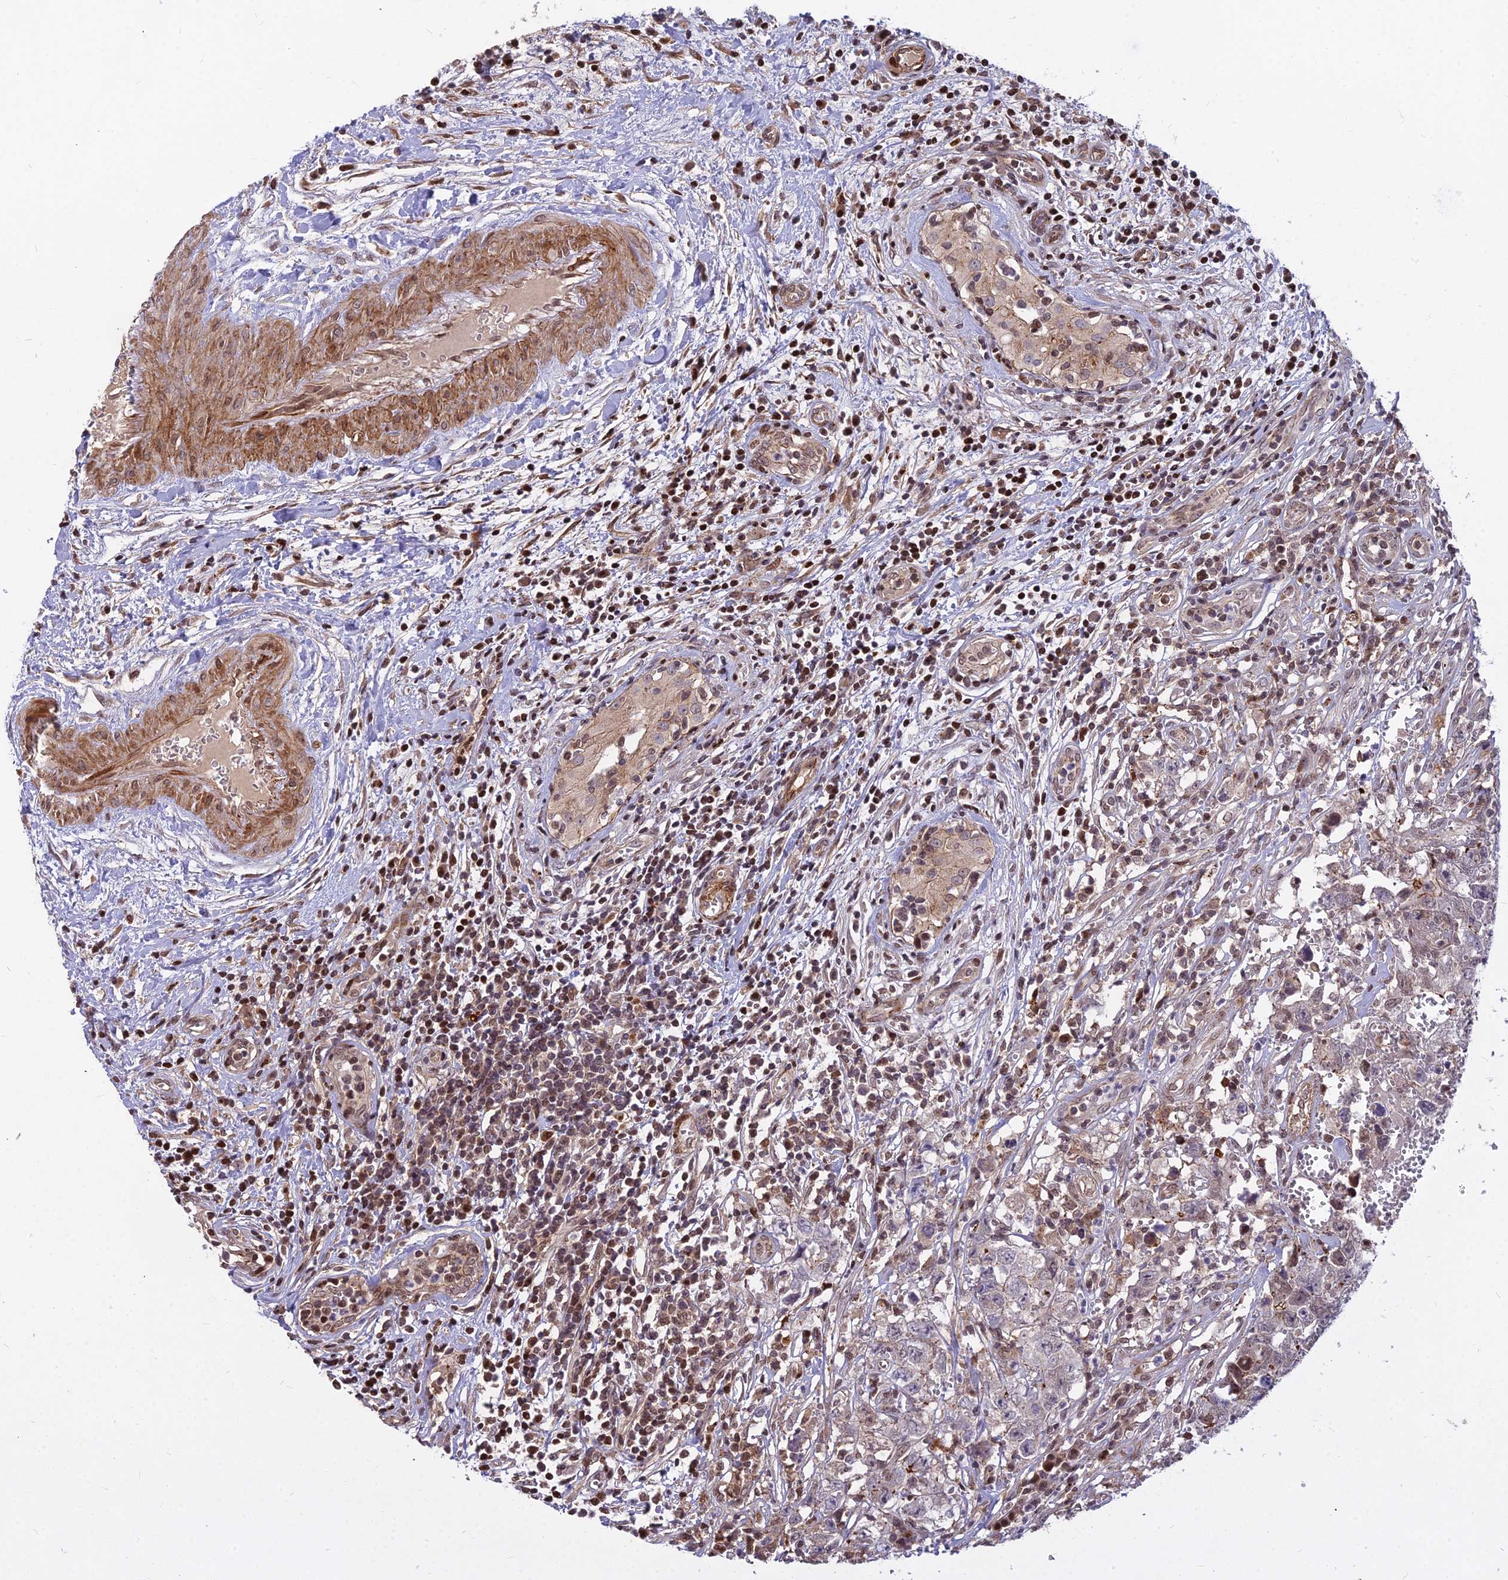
{"staining": {"intensity": "negative", "quantity": "none", "location": "none"}, "tissue": "testis cancer", "cell_type": "Tumor cells", "image_type": "cancer", "snomed": [{"axis": "morphology", "description": "Seminoma, NOS"}, {"axis": "morphology", "description": "Carcinoma, Embryonal, NOS"}, {"axis": "topography", "description": "Testis"}], "caption": "DAB (3,3'-diaminobenzidine) immunohistochemical staining of embryonal carcinoma (testis) reveals no significant staining in tumor cells.", "gene": "GLYATL3", "patient": {"sex": "male", "age": 29}}